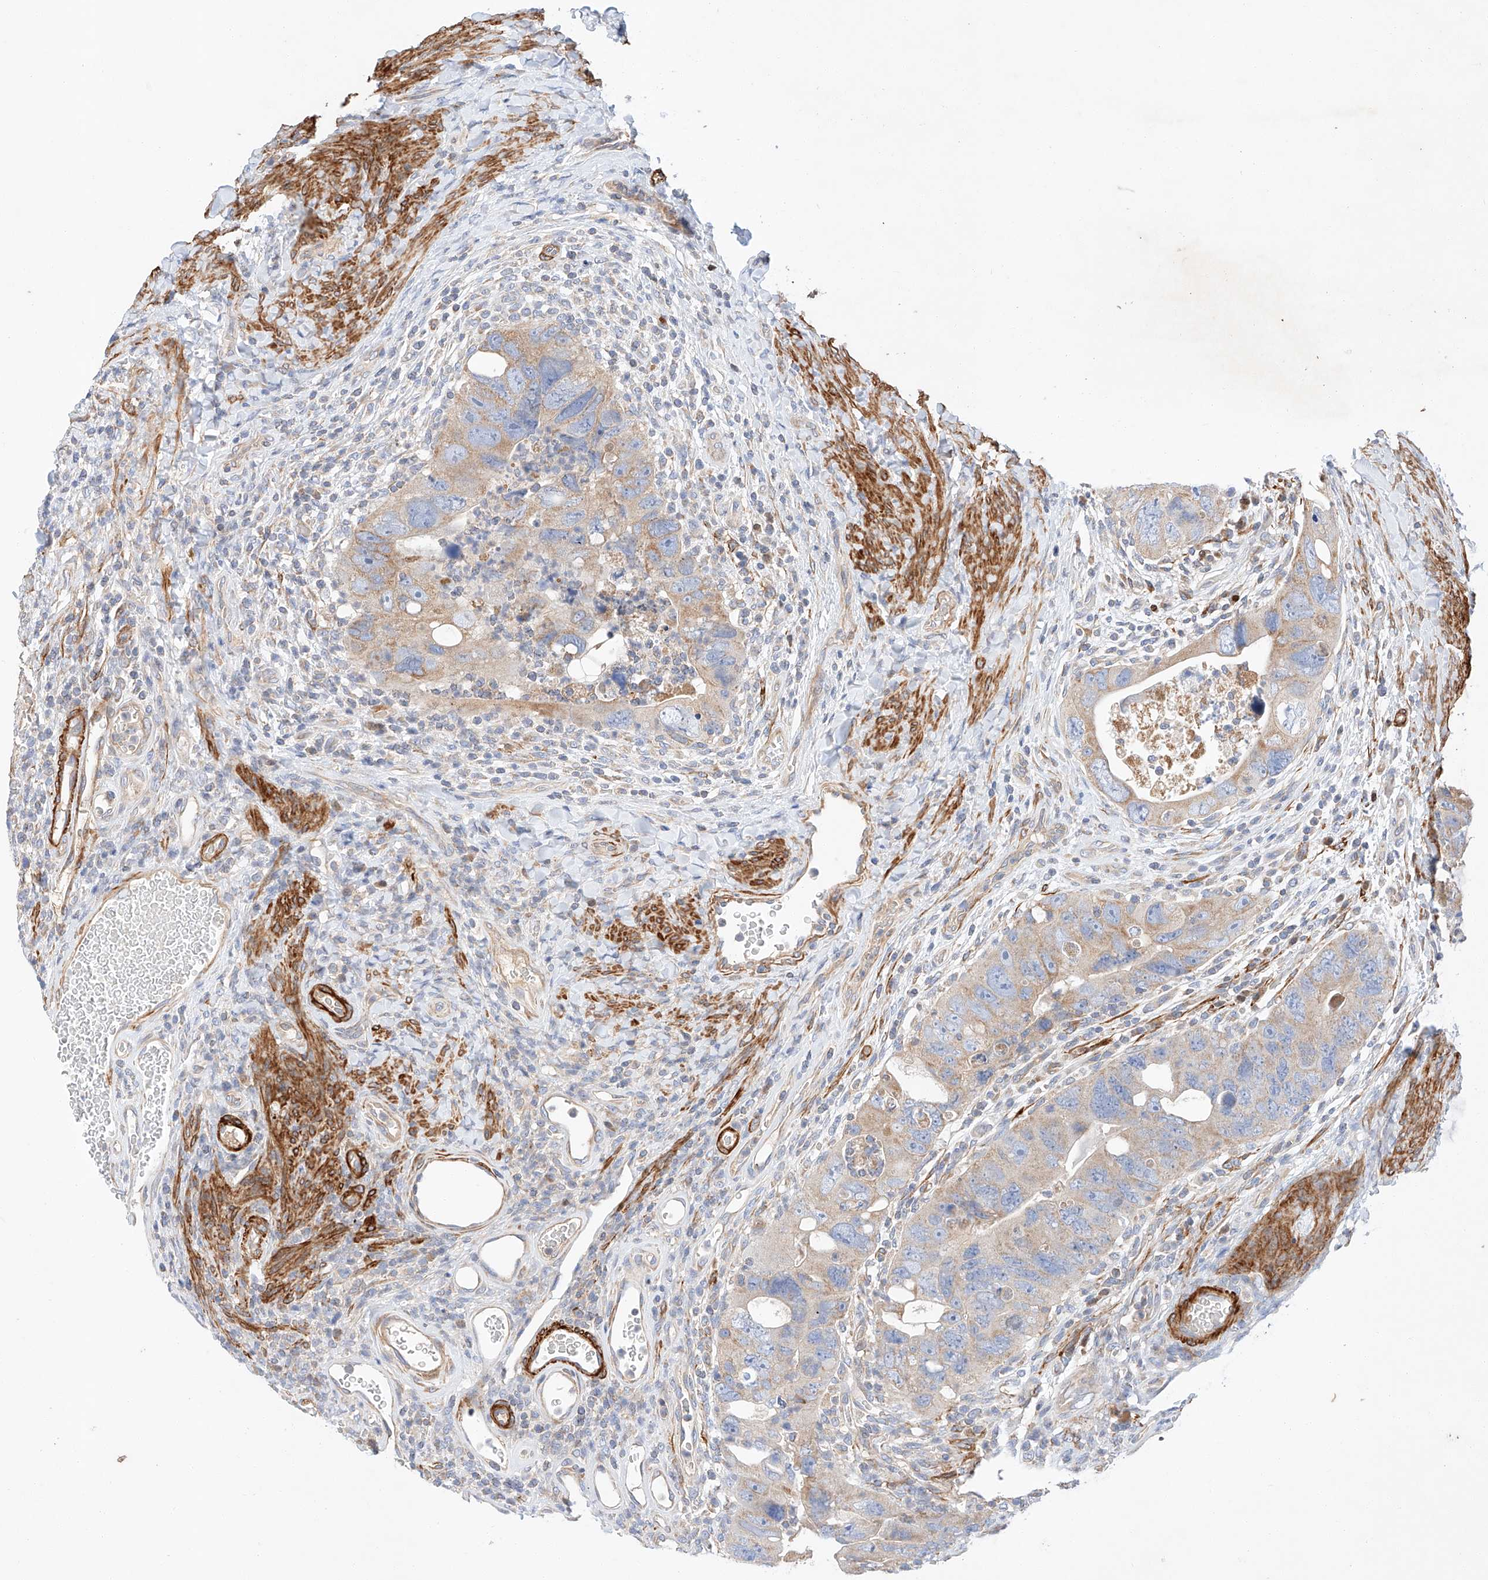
{"staining": {"intensity": "moderate", "quantity": "25%-75%", "location": "cytoplasmic/membranous"}, "tissue": "colorectal cancer", "cell_type": "Tumor cells", "image_type": "cancer", "snomed": [{"axis": "morphology", "description": "Adenocarcinoma, NOS"}, {"axis": "topography", "description": "Rectum"}], "caption": "Adenocarcinoma (colorectal) was stained to show a protein in brown. There is medium levels of moderate cytoplasmic/membranous positivity in about 25%-75% of tumor cells.", "gene": "C6orf118", "patient": {"sex": "male", "age": 59}}